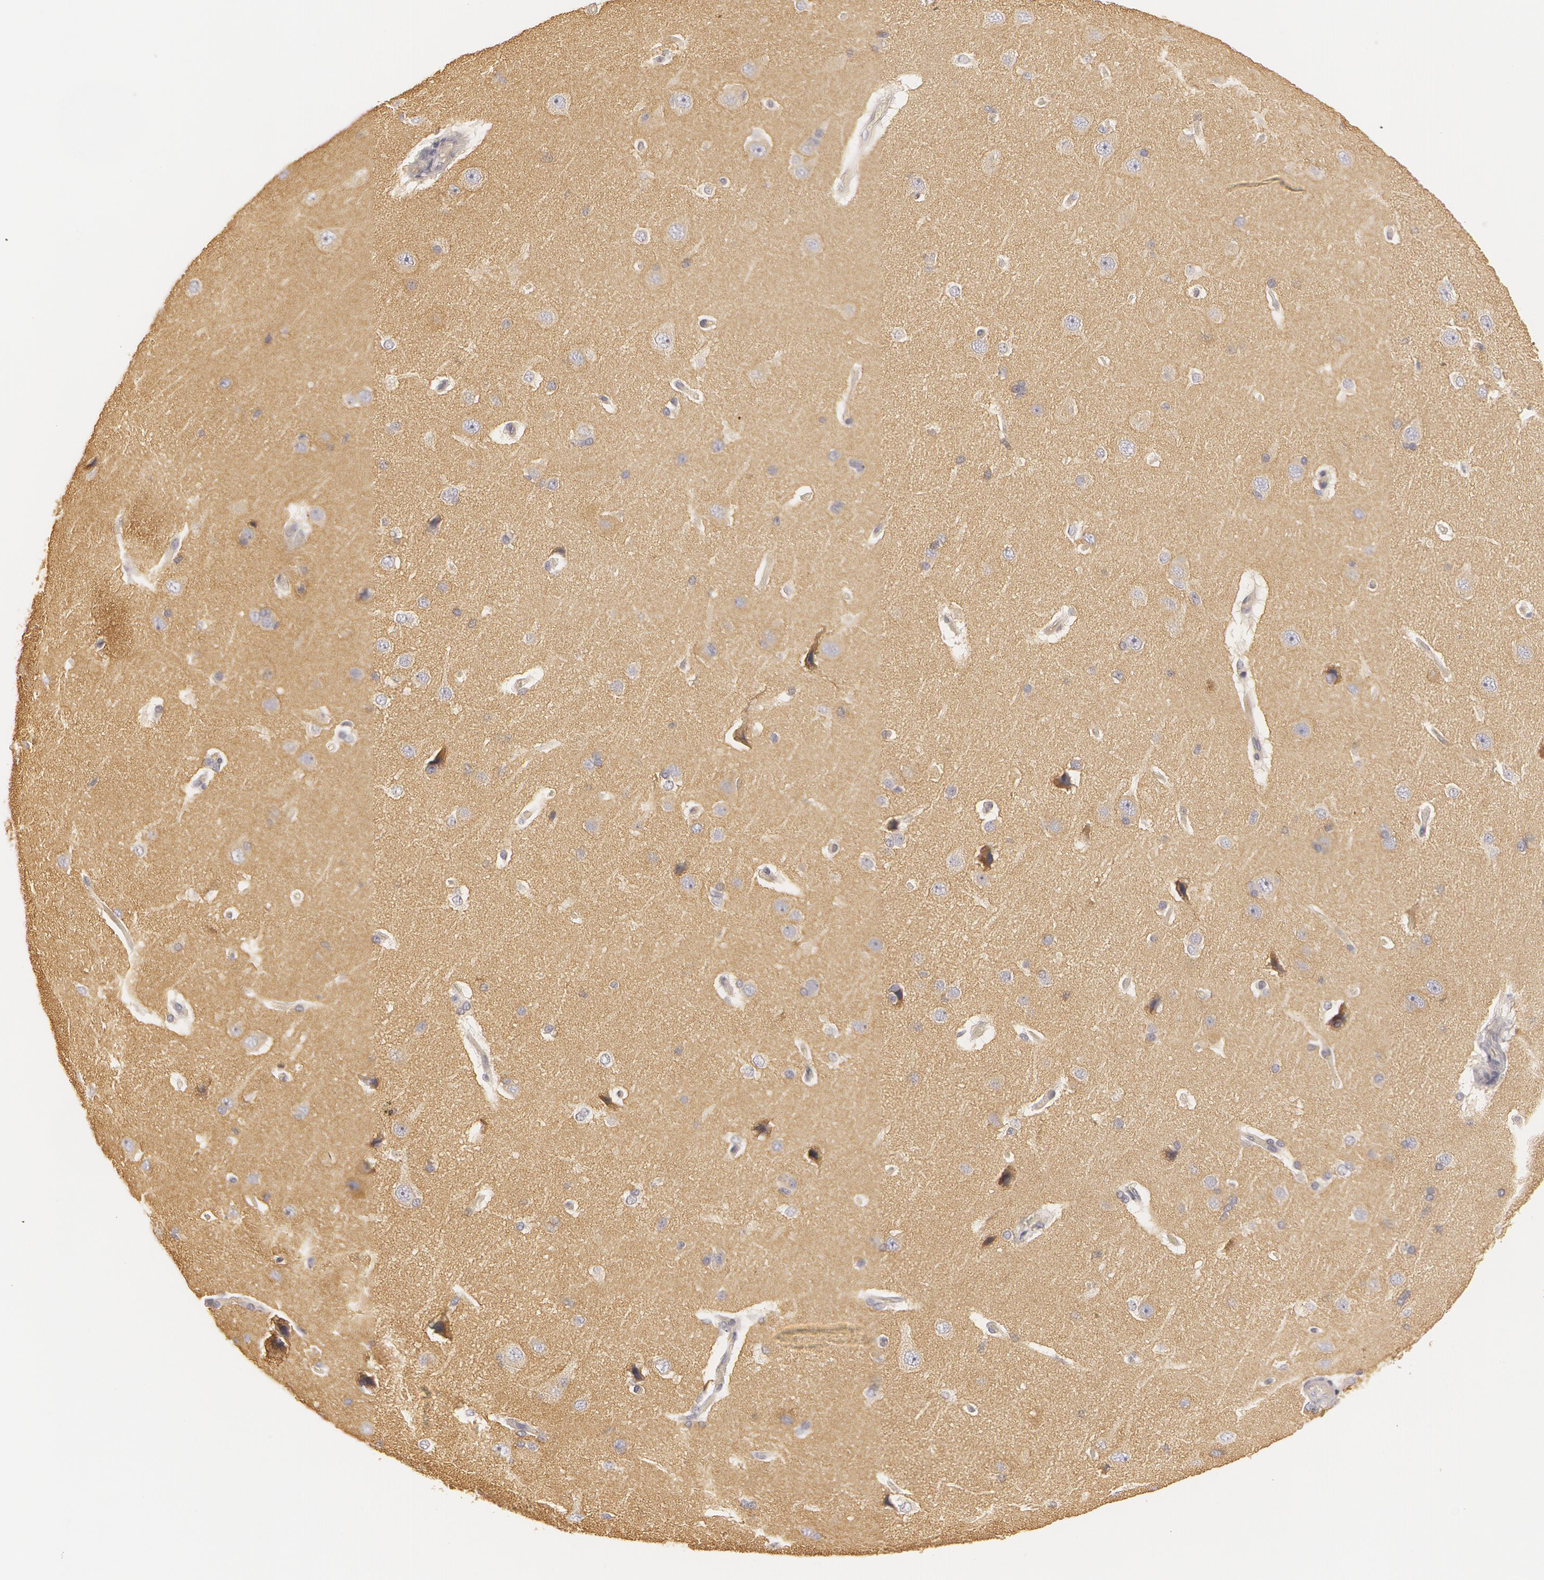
{"staining": {"intensity": "negative", "quantity": "none", "location": "none"}, "tissue": "cerebral cortex", "cell_type": "Endothelial cells", "image_type": "normal", "snomed": [{"axis": "morphology", "description": "Normal tissue, NOS"}, {"axis": "topography", "description": "Cerebral cortex"}], "caption": "Cerebral cortex was stained to show a protein in brown. There is no significant expression in endothelial cells. (DAB immunohistochemistry (IHC) with hematoxylin counter stain).", "gene": "RALGAPA1", "patient": {"sex": "female", "age": 45}}